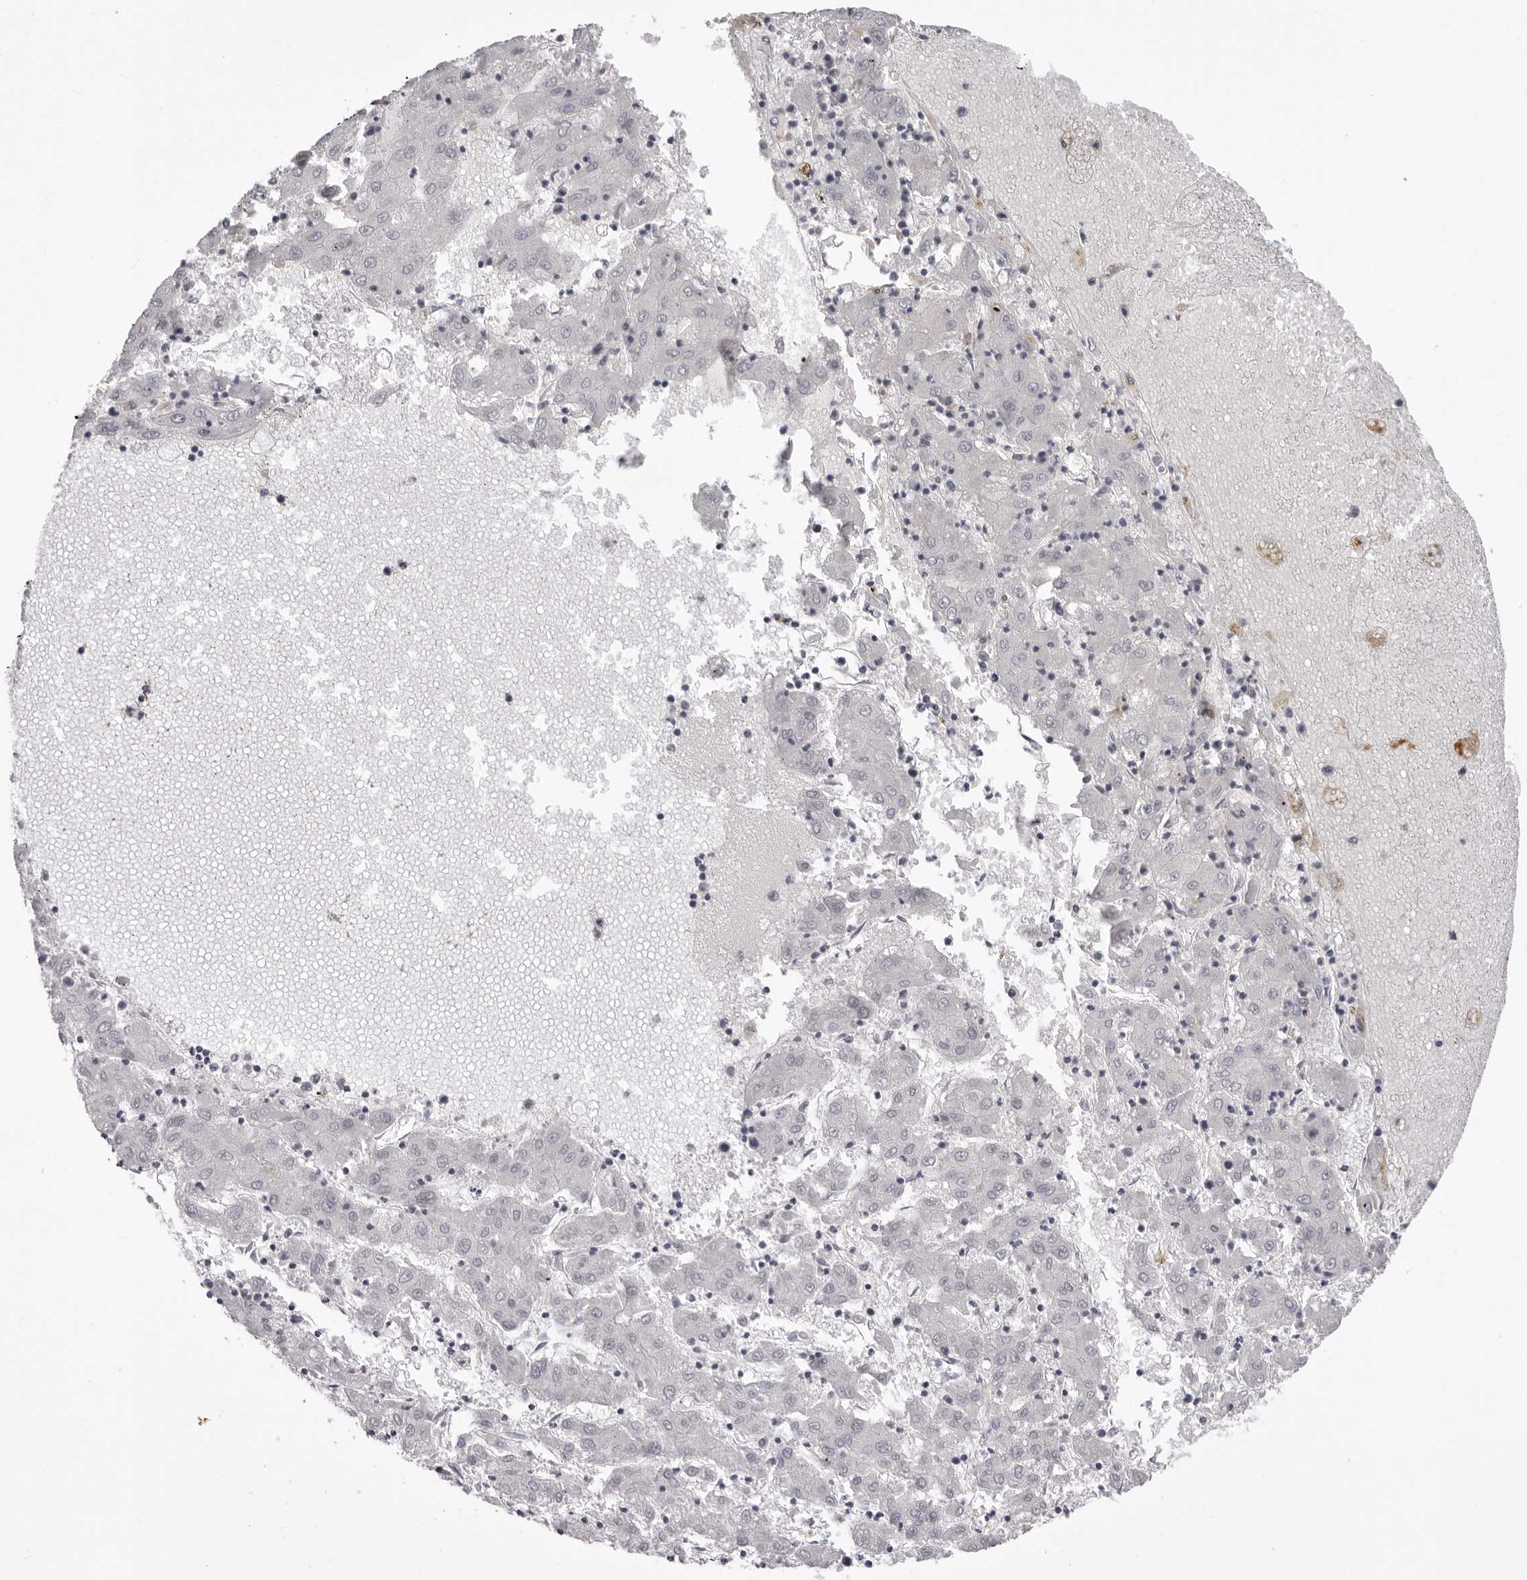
{"staining": {"intensity": "negative", "quantity": "none", "location": "none"}, "tissue": "liver cancer", "cell_type": "Tumor cells", "image_type": "cancer", "snomed": [{"axis": "morphology", "description": "Carcinoma, Hepatocellular, NOS"}, {"axis": "topography", "description": "Liver"}], "caption": "Immunohistochemistry (IHC) histopathology image of liver cancer (hepatocellular carcinoma) stained for a protein (brown), which shows no expression in tumor cells.", "gene": "SUGCT", "patient": {"sex": "male", "age": 72}}